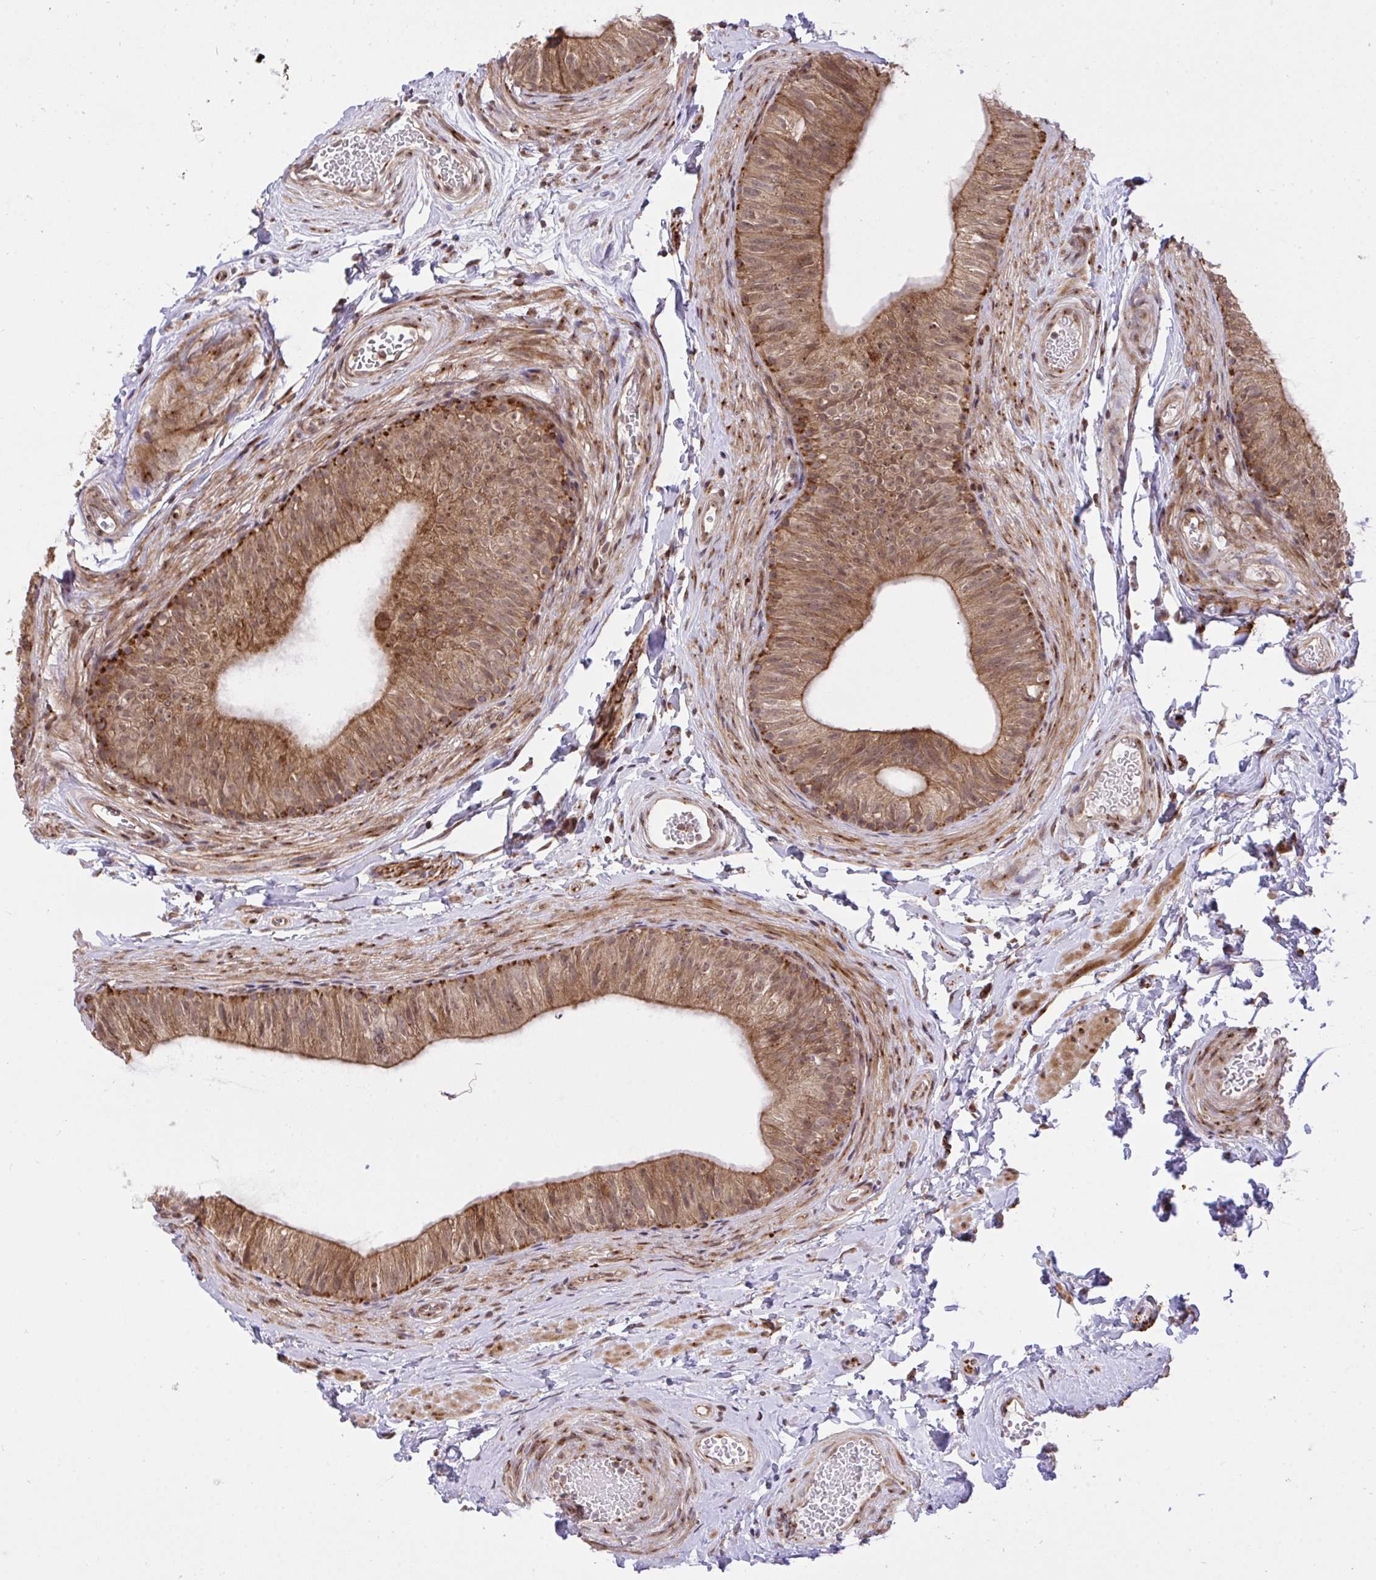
{"staining": {"intensity": "strong", "quantity": ">75%", "location": "cytoplasmic/membranous"}, "tissue": "epididymis", "cell_type": "Glandular cells", "image_type": "normal", "snomed": [{"axis": "morphology", "description": "Normal tissue, NOS"}, {"axis": "topography", "description": "Epididymis, spermatic cord, NOS"}, {"axis": "topography", "description": "Epididymis"}, {"axis": "topography", "description": "Peripheral nerve tissue"}], "caption": "The immunohistochemical stain highlights strong cytoplasmic/membranous staining in glandular cells of unremarkable epididymis.", "gene": "ERI1", "patient": {"sex": "male", "age": 29}}